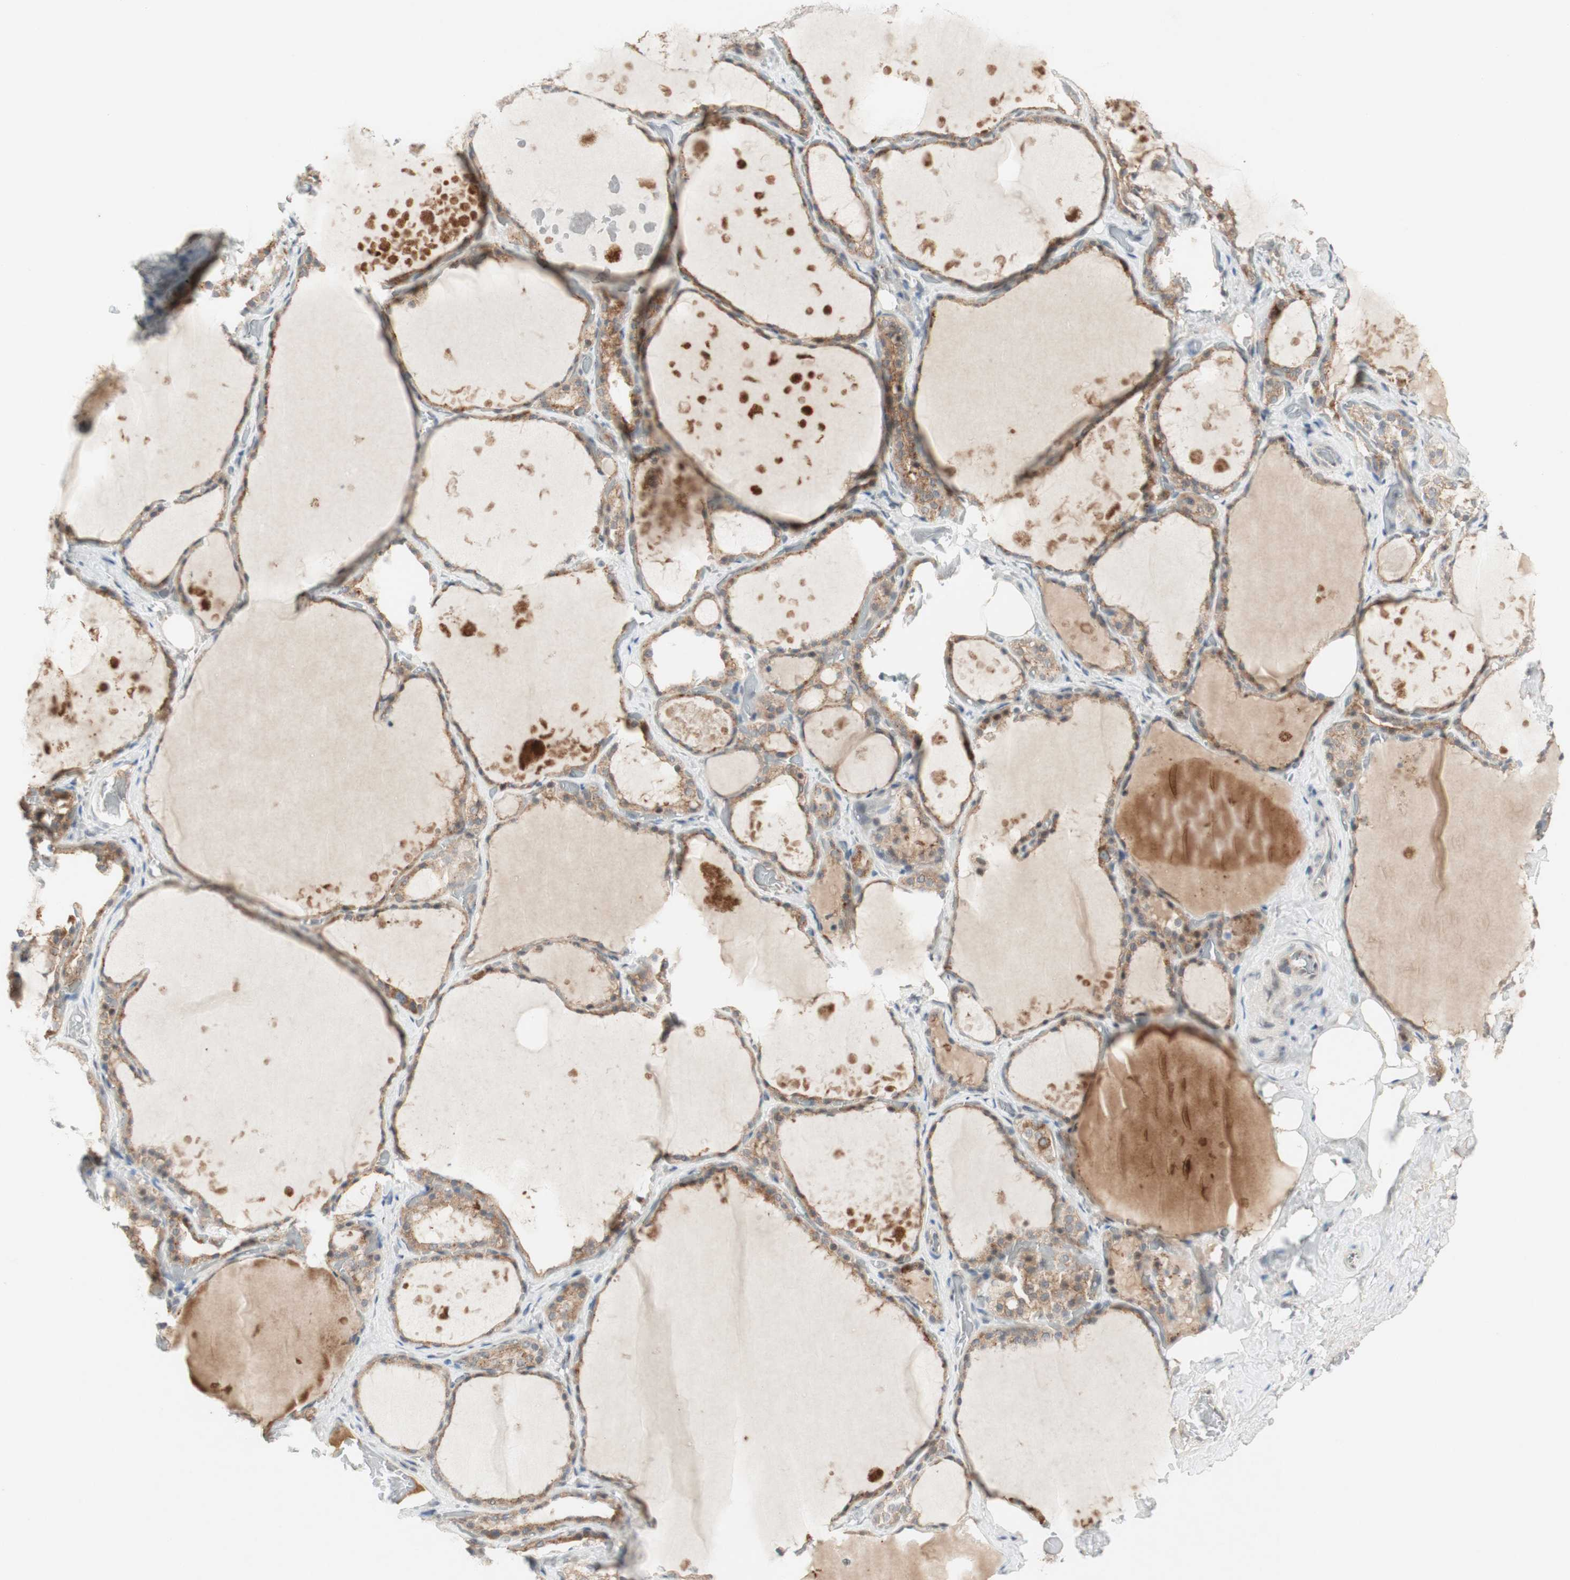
{"staining": {"intensity": "moderate", "quantity": ">75%", "location": "cytoplasmic/membranous"}, "tissue": "thyroid gland", "cell_type": "Glandular cells", "image_type": "normal", "snomed": [{"axis": "morphology", "description": "Normal tissue, NOS"}, {"axis": "topography", "description": "Thyroid gland"}], "caption": "Immunohistochemistry (IHC) histopathology image of unremarkable thyroid gland: human thyroid gland stained using immunohistochemistry (IHC) shows medium levels of moderate protein expression localized specifically in the cytoplasmic/membranous of glandular cells, appearing as a cytoplasmic/membranous brown color.", "gene": "CYLD", "patient": {"sex": "male", "age": 61}}